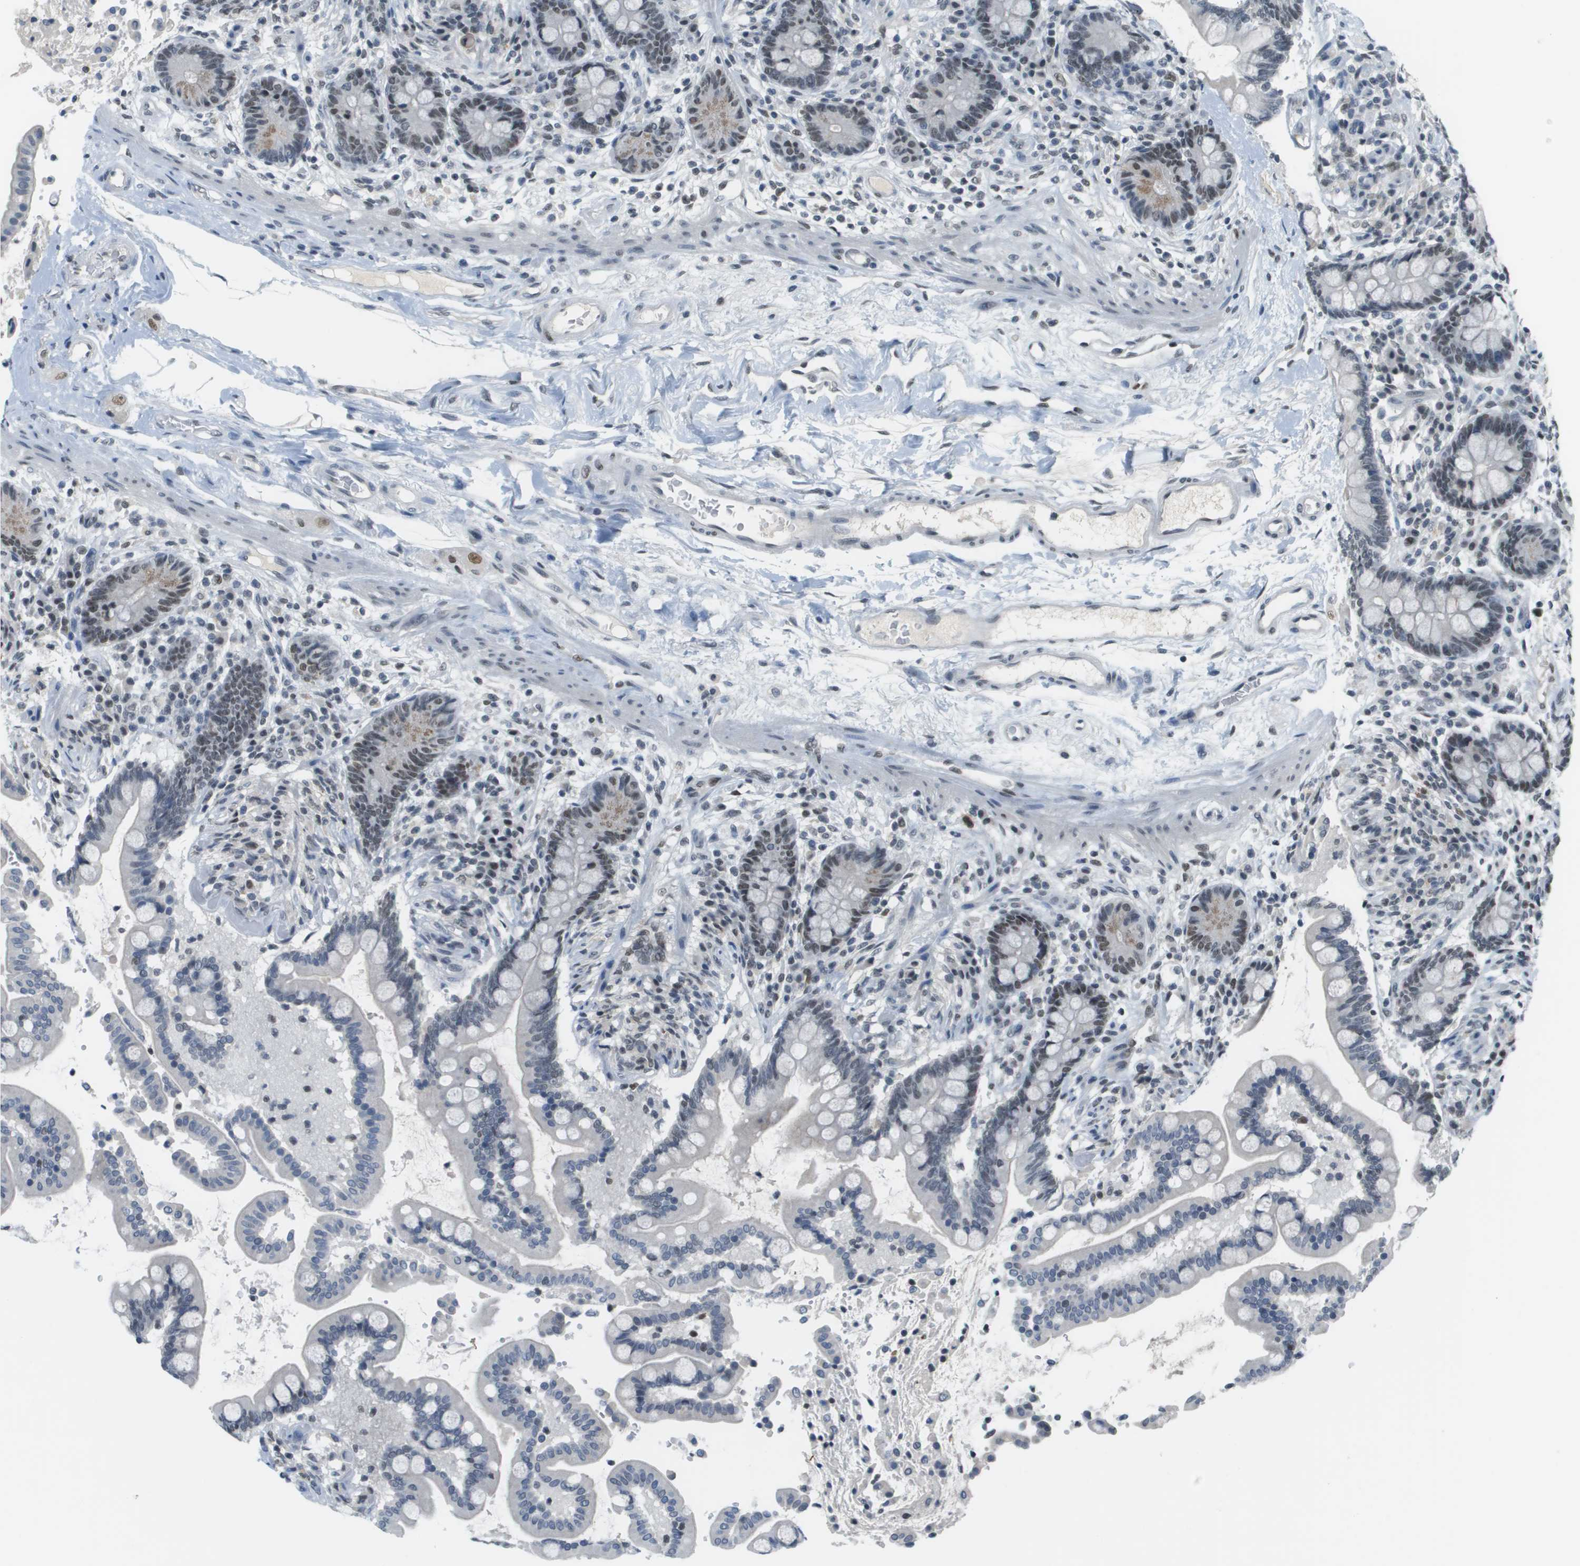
{"staining": {"intensity": "negative", "quantity": "none", "location": "none"}, "tissue": "colon", "cell_type": "Endothelial cells", "image_type": "normal", "snomed": [{"axis": "morphology", "description": "Normal tissue, NOS"}, {"axis": "topography", "description": "Colon"}], "caption": "Immunohistochemical staining of unremarkable human colon exhibits no significant positivity in endothelial cells.", "gene": "CBX5", "patient": {"sex": "male", "age": 73}}